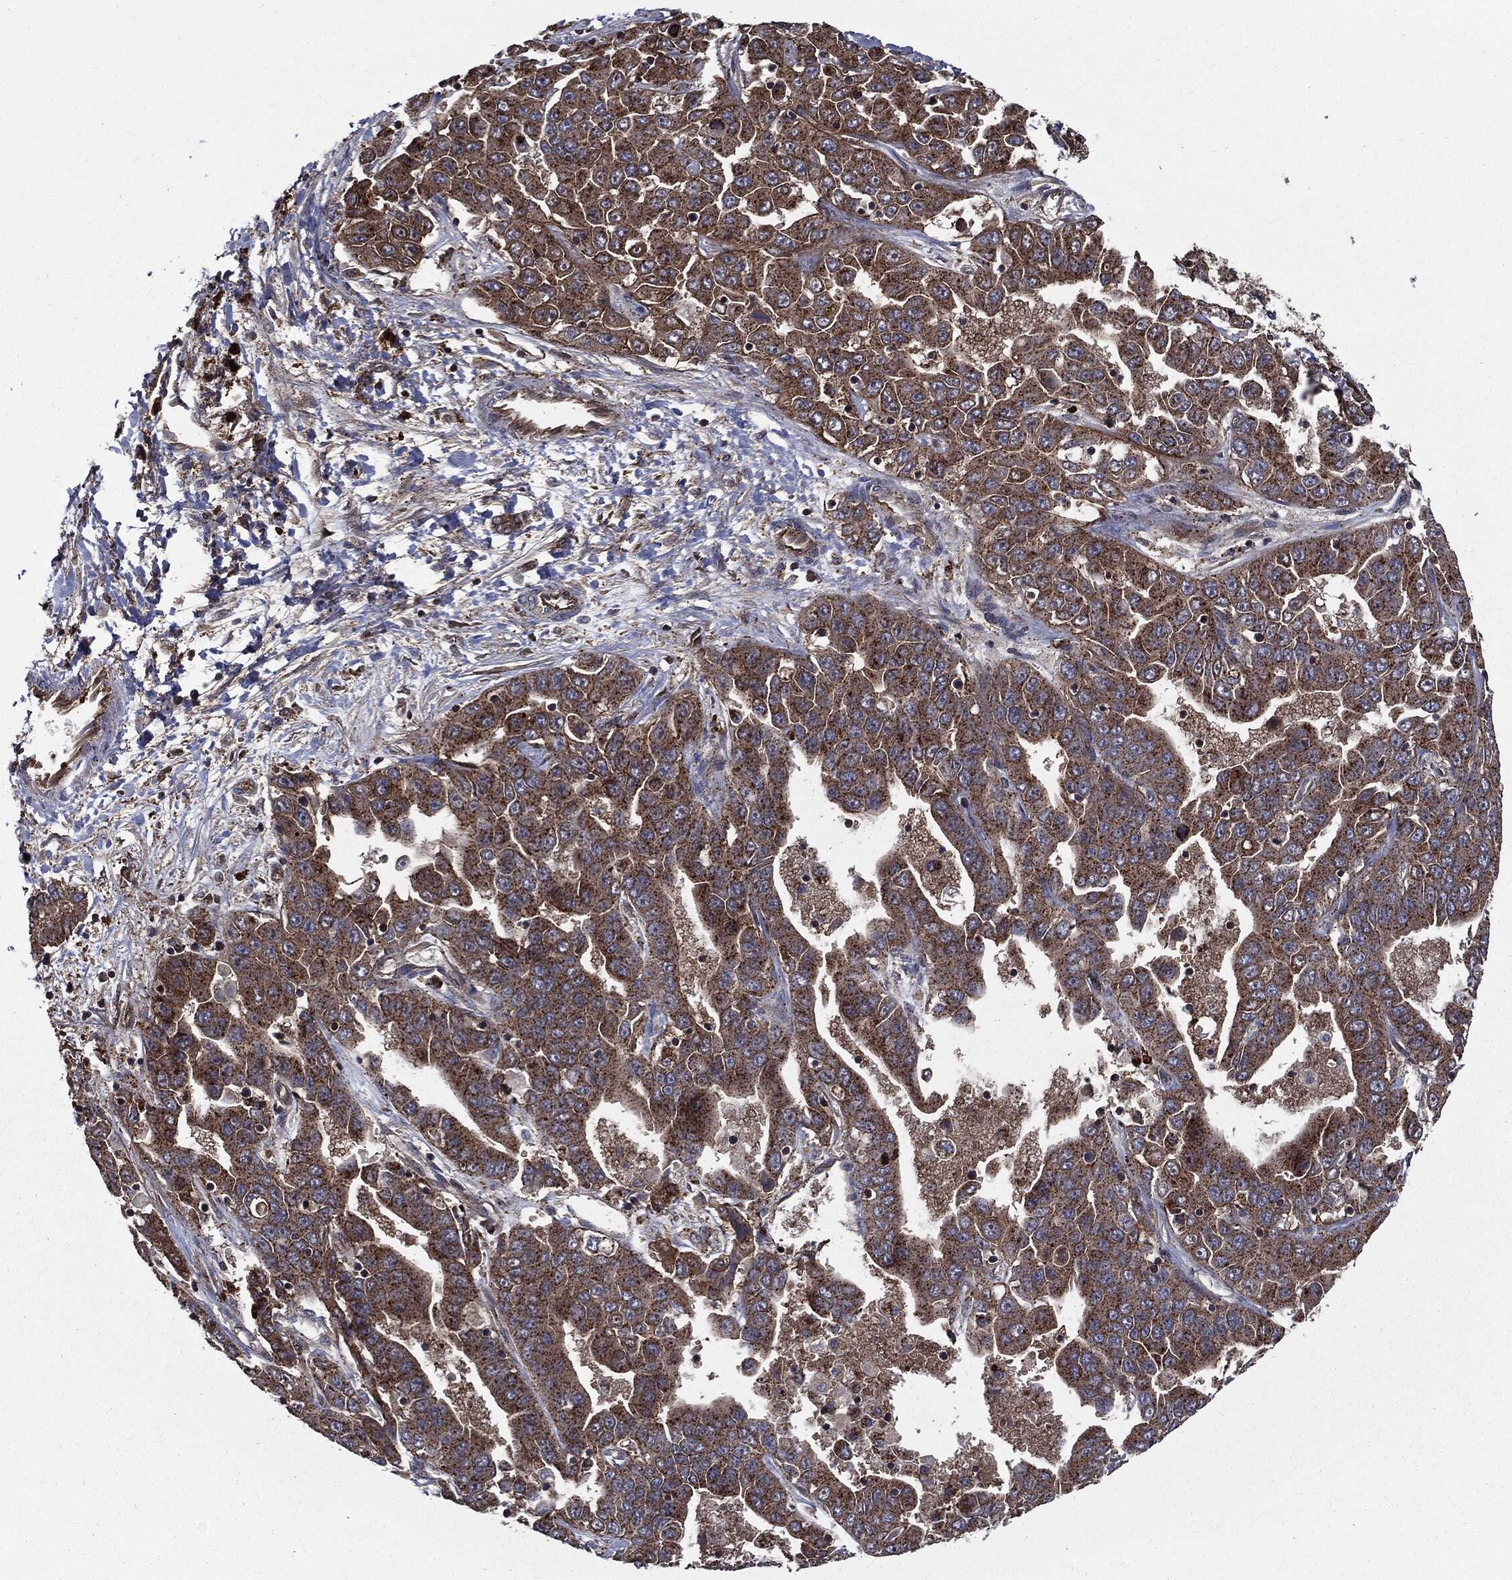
{"staining": {"intensity": "strong", "quantity": "25%-75%", "location": "cytoplasmic/membranous"}, "tissue": "liver cancer", "cell_type": "Tumor cells", "image_type": "cancer", "snomed": [{"axis": "morphology", "description": "Cholangiocarcinoma"}, {"axis": "topography", "description": "Liver"}], "caption": "A photomicrograph showing strong cytoplasmic/membranous positivity in approximately 25%-75% of tumor cells in liver cancer, as visualized by brown immunohistochemical staining.", "gene": "PDCD6IP", "patient": {"sex": "female", "age": 52}}